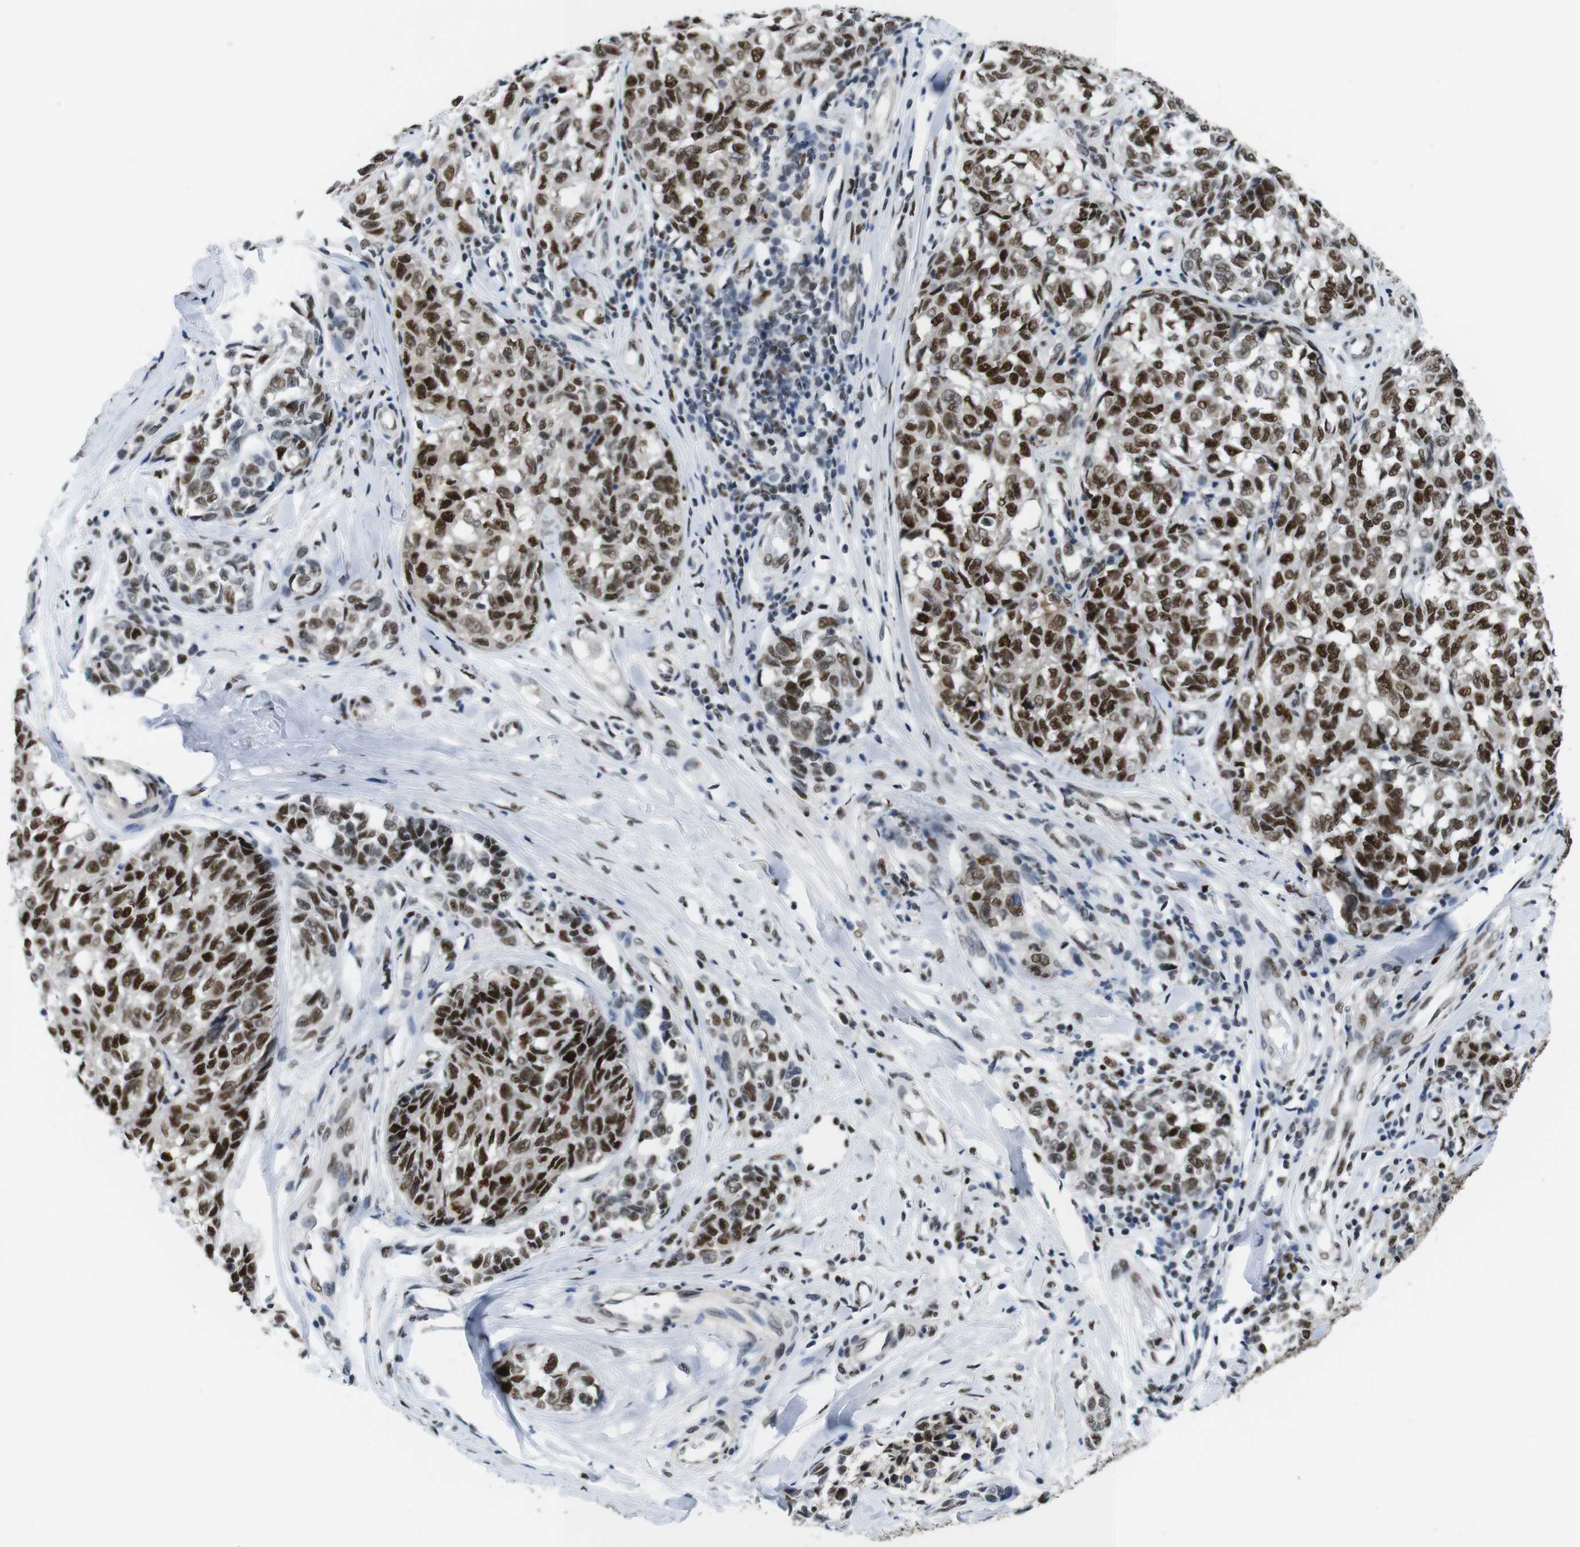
{"staining": {"intensity": "strong", "quantity": "25%-75%", "location": "nuclear"}, "tissue": "melanoma", "cell_type": "Tumor cells", "image_type": "cancer", "snomed": [{"axis": "morphology", "description": "Malignant melanoma, NOS"}, {"axis": "topography", "description": "Skin"}], "caption": "The image demonstrates staining of melanoma, revealing strong nuclear protein expression (brown color) within tumor cells.", "gene": "PSME3", "patient": {"sex": "female", "age": 64}}